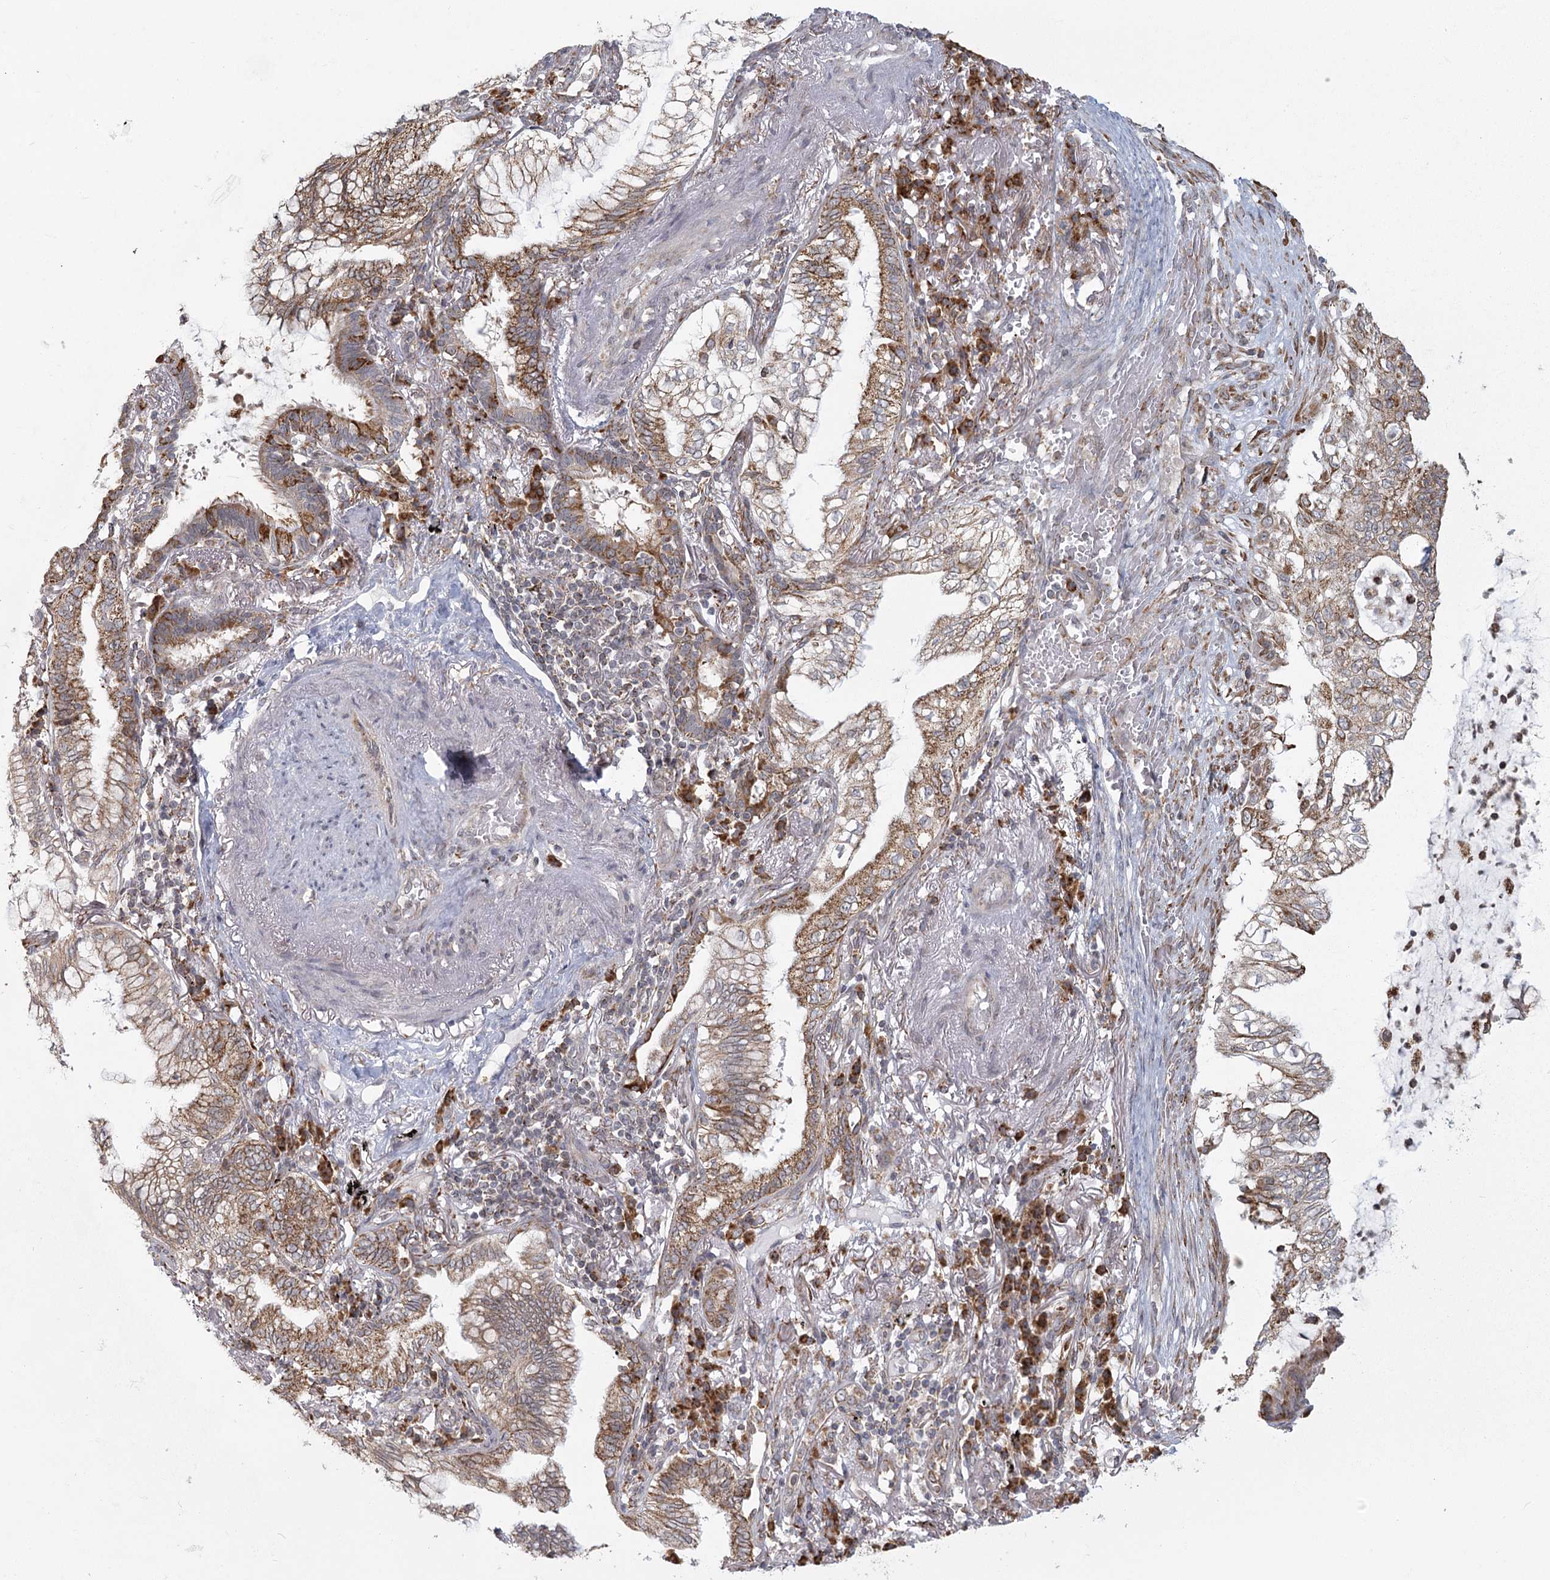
{"staining": {"intensity": "moderate", "quantity": ">75%", "location": "cytoplasmic/membranous"}, "tissue": "lung cancer", "cell_type": "Tumor cells", "image_type": "cancer", "snomed": [{"axis": "morphology", "description": "Adenocarcinoma, NOS"}, {"axis": "topography", "description": "Lung"}], "caption": "Immunohistochemical staining of adenocarcinoma (lung) shows medium levels of moderate cytoplasmic/membranous staining in about >75% of tumor cells.", "gene": "LACTB", "patient": {"sex": "female", "age": 70}}